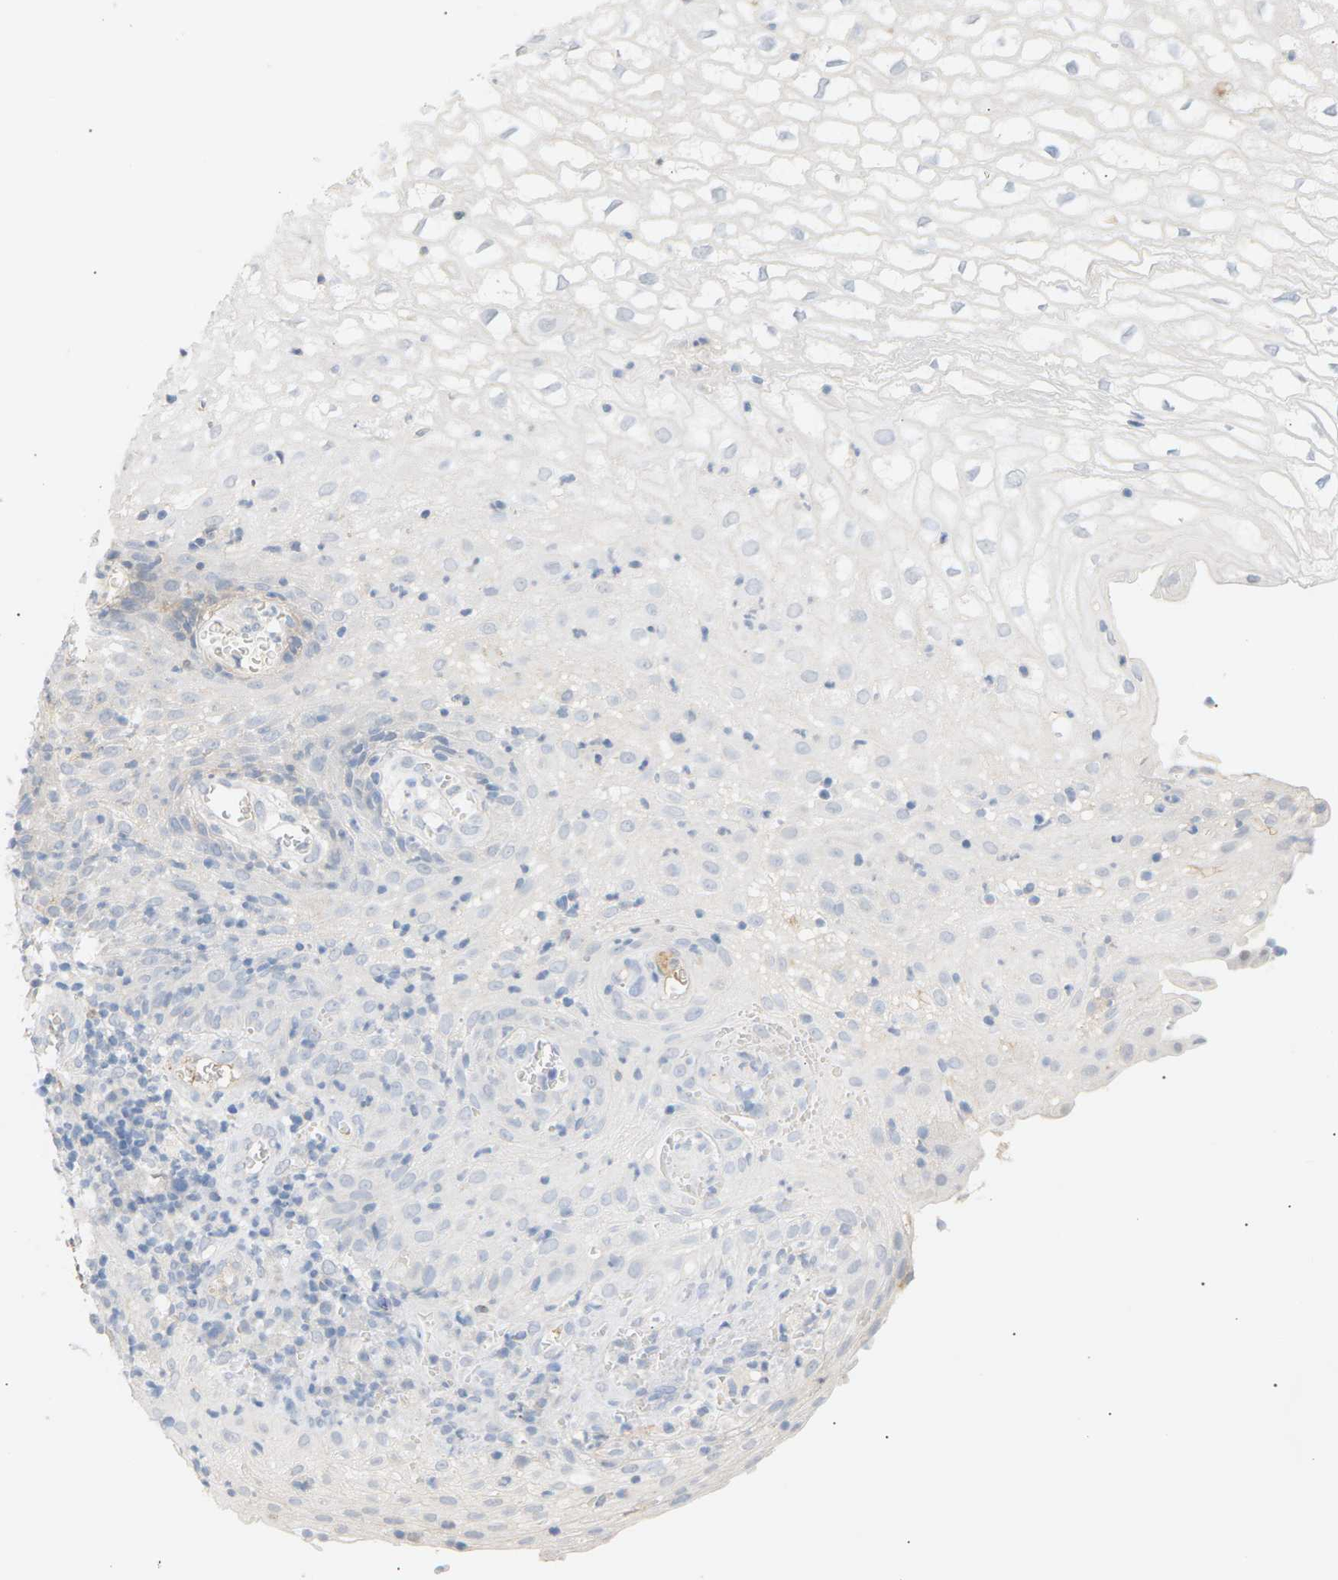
{"staining": {"intensity": "negative", "quantity": "none", "location": "none"}, "tissue": "cervical cancer", "cell_type": "Tumor cells", "image_type": "cancer", "snomed": [{"axis": "morphology", "description": "Squamous cell carcinoma, NOS"}, {"axis": "topography", "description": "Cervix"}], "caption": "This is an immunohistochemistry histopathology image of human squamous cell carcinoma (cervical). There is no expression in tumor cells.", "gene": "CLU", "patient": {"sex": "female", "age": 32}}